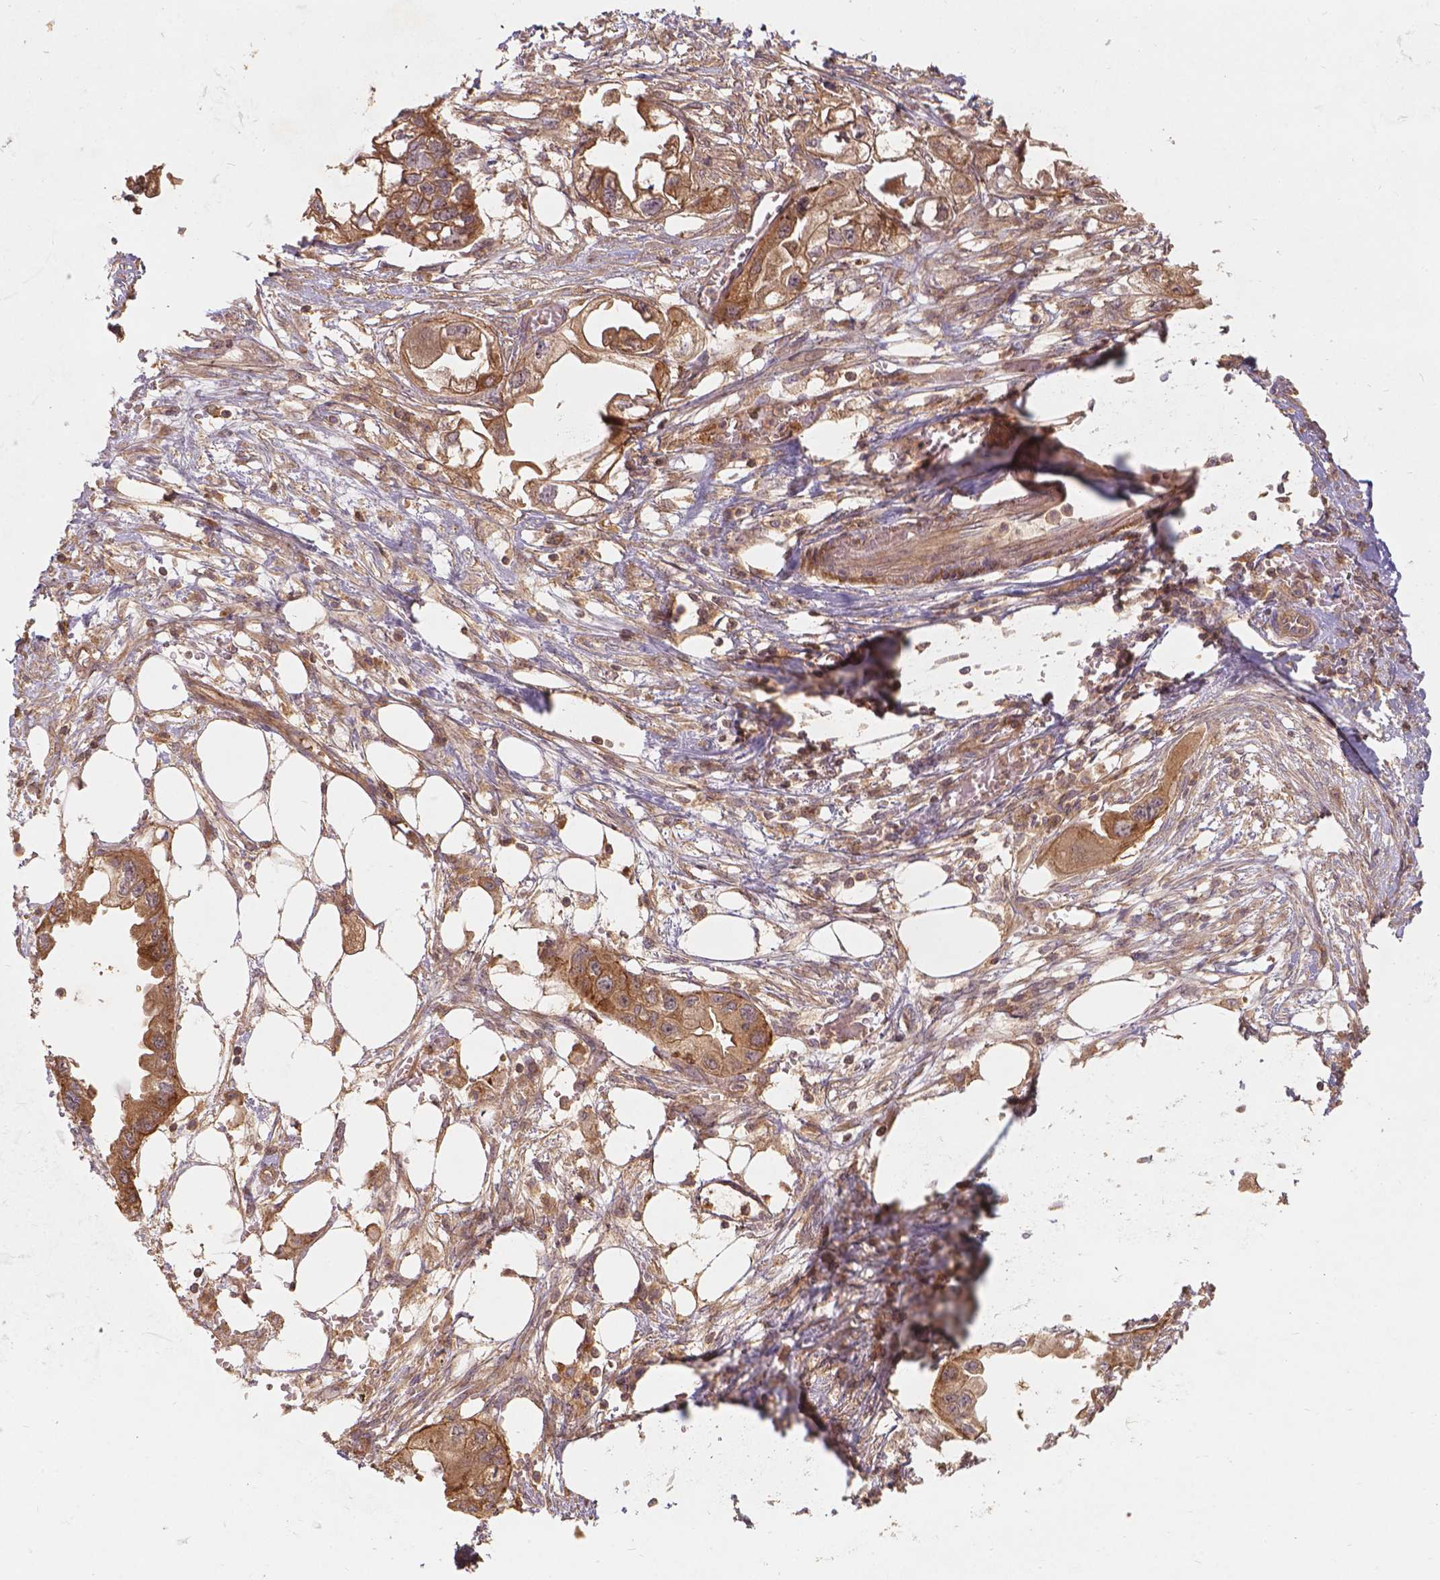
{"staining": {"intensity": "moderate", "quantity": ">75%", "location": "cytoplasmic/membranous"}, "tissue": "endometrial cancer", "cell_type": "Tumor cells", "image_type": "cancer", "snomed": [{"axis": "morphology", "description": "Adenocarcinoma, NOS"}, {"axis": "morphology", "description": "Adenocarcinoma, metastatic, NOS"}, {"axis": "topography", "description": "Adipose tissue"}, {"axis": "topography", "description": "Endometrium"}], "caption": "Immunohistochemical staining of adenocarcinoma (endometrial) demonstrates moderate cytoplasmic/membranous protein staining in approximately >75% of tumor cells.", "gene": "XPR1", "patient": {"sex": "female", "age": 67}}